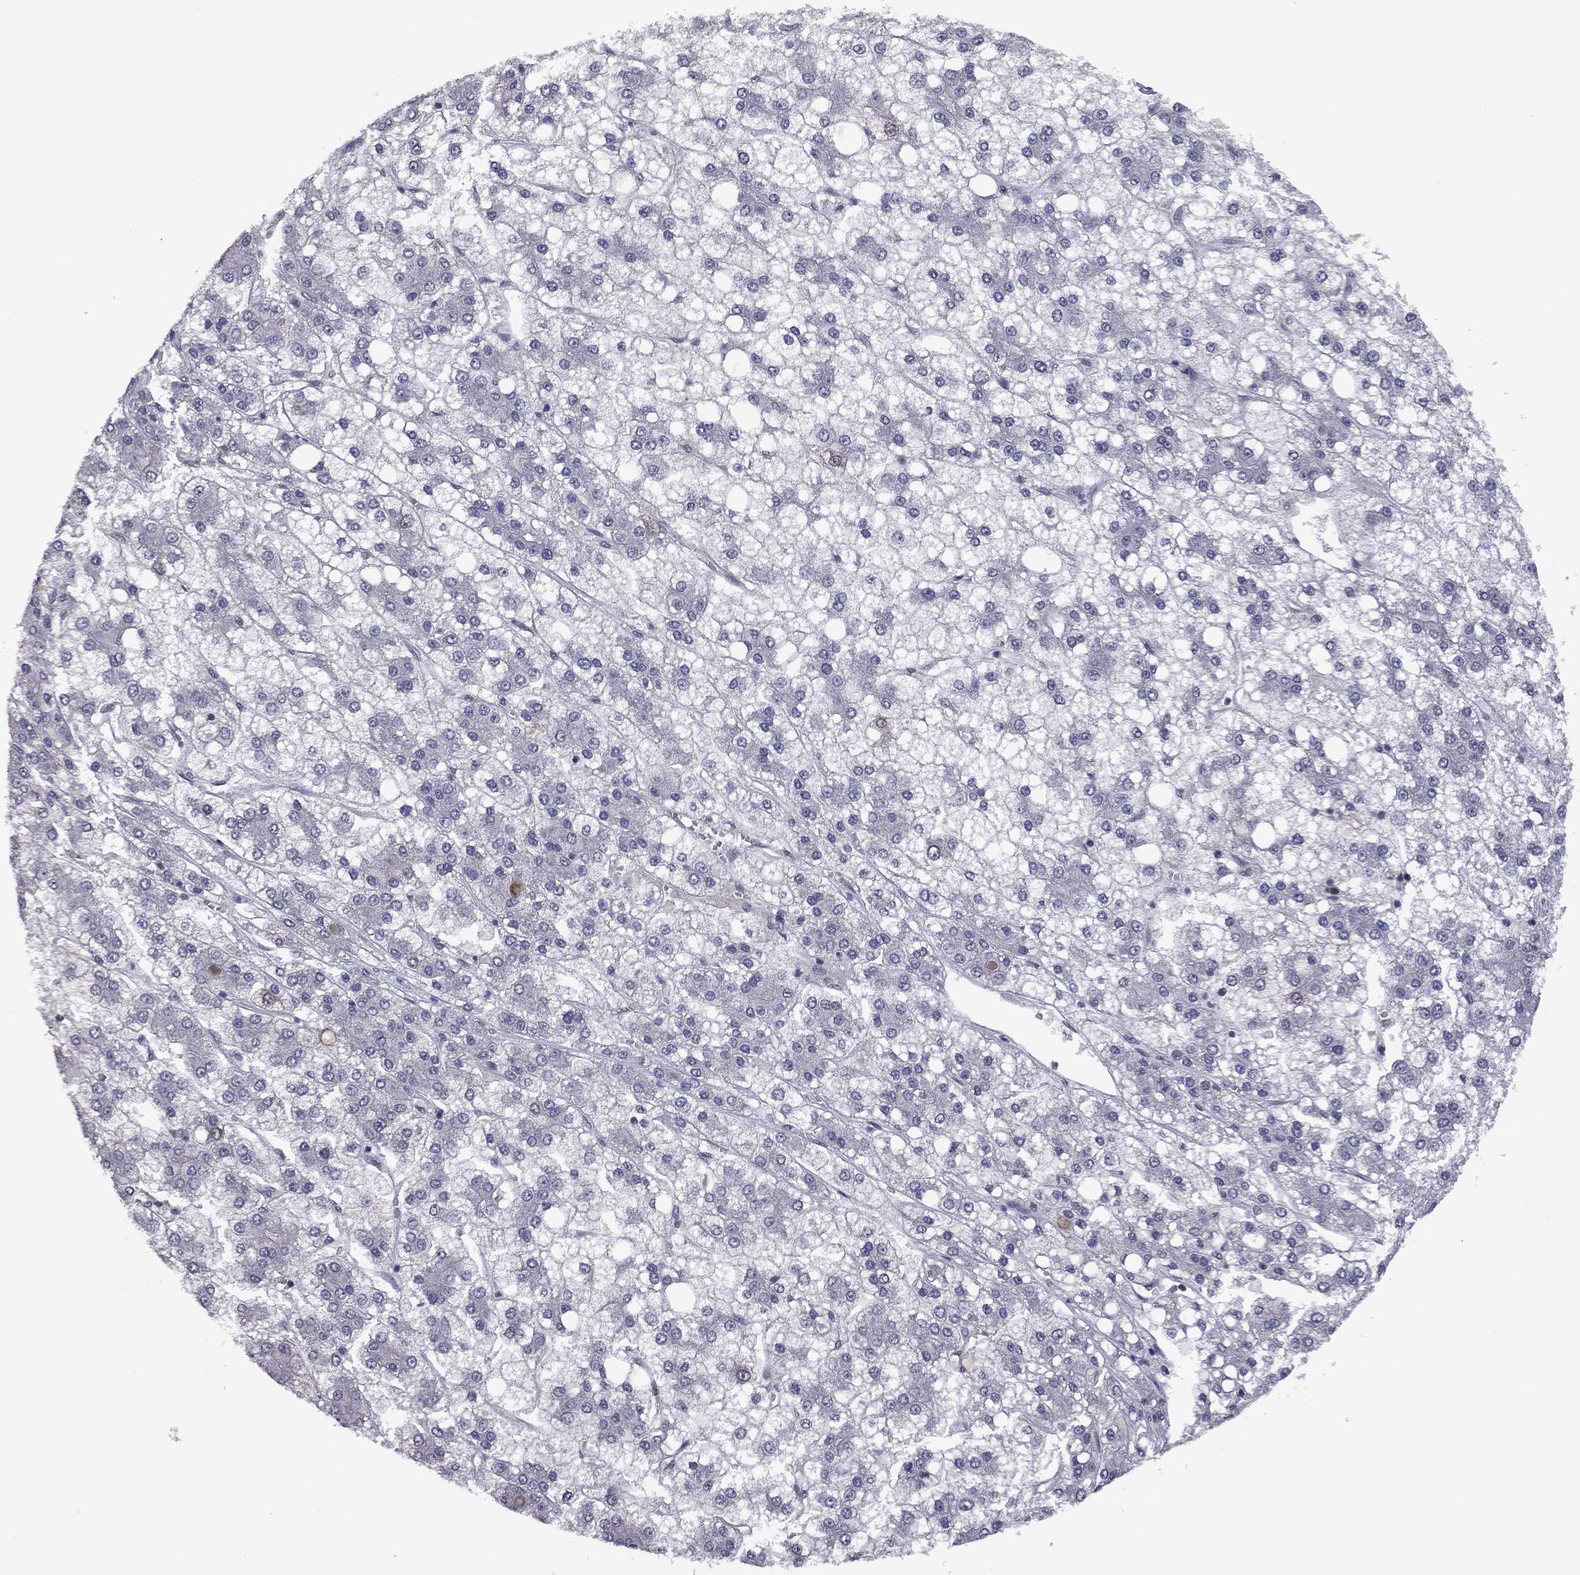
{"staining": {"intensity": "negative", "quantity": "none", "location": "none"}, "tissue": "liver cancer", "cell_type": "Tumor cells", "image_type": "cancer", "snomed": [{"axis": "morphology", "description": "Carcinoma, Hepatocellular, NOS"}, {"axis": "topography", "description": "Liver"}], "caption": "There is no significant positivity in tumor cells of liver hepatocellular carcinoma.", "gene": "GPAA1", "patient": {"sex": "male", "age": 73}}